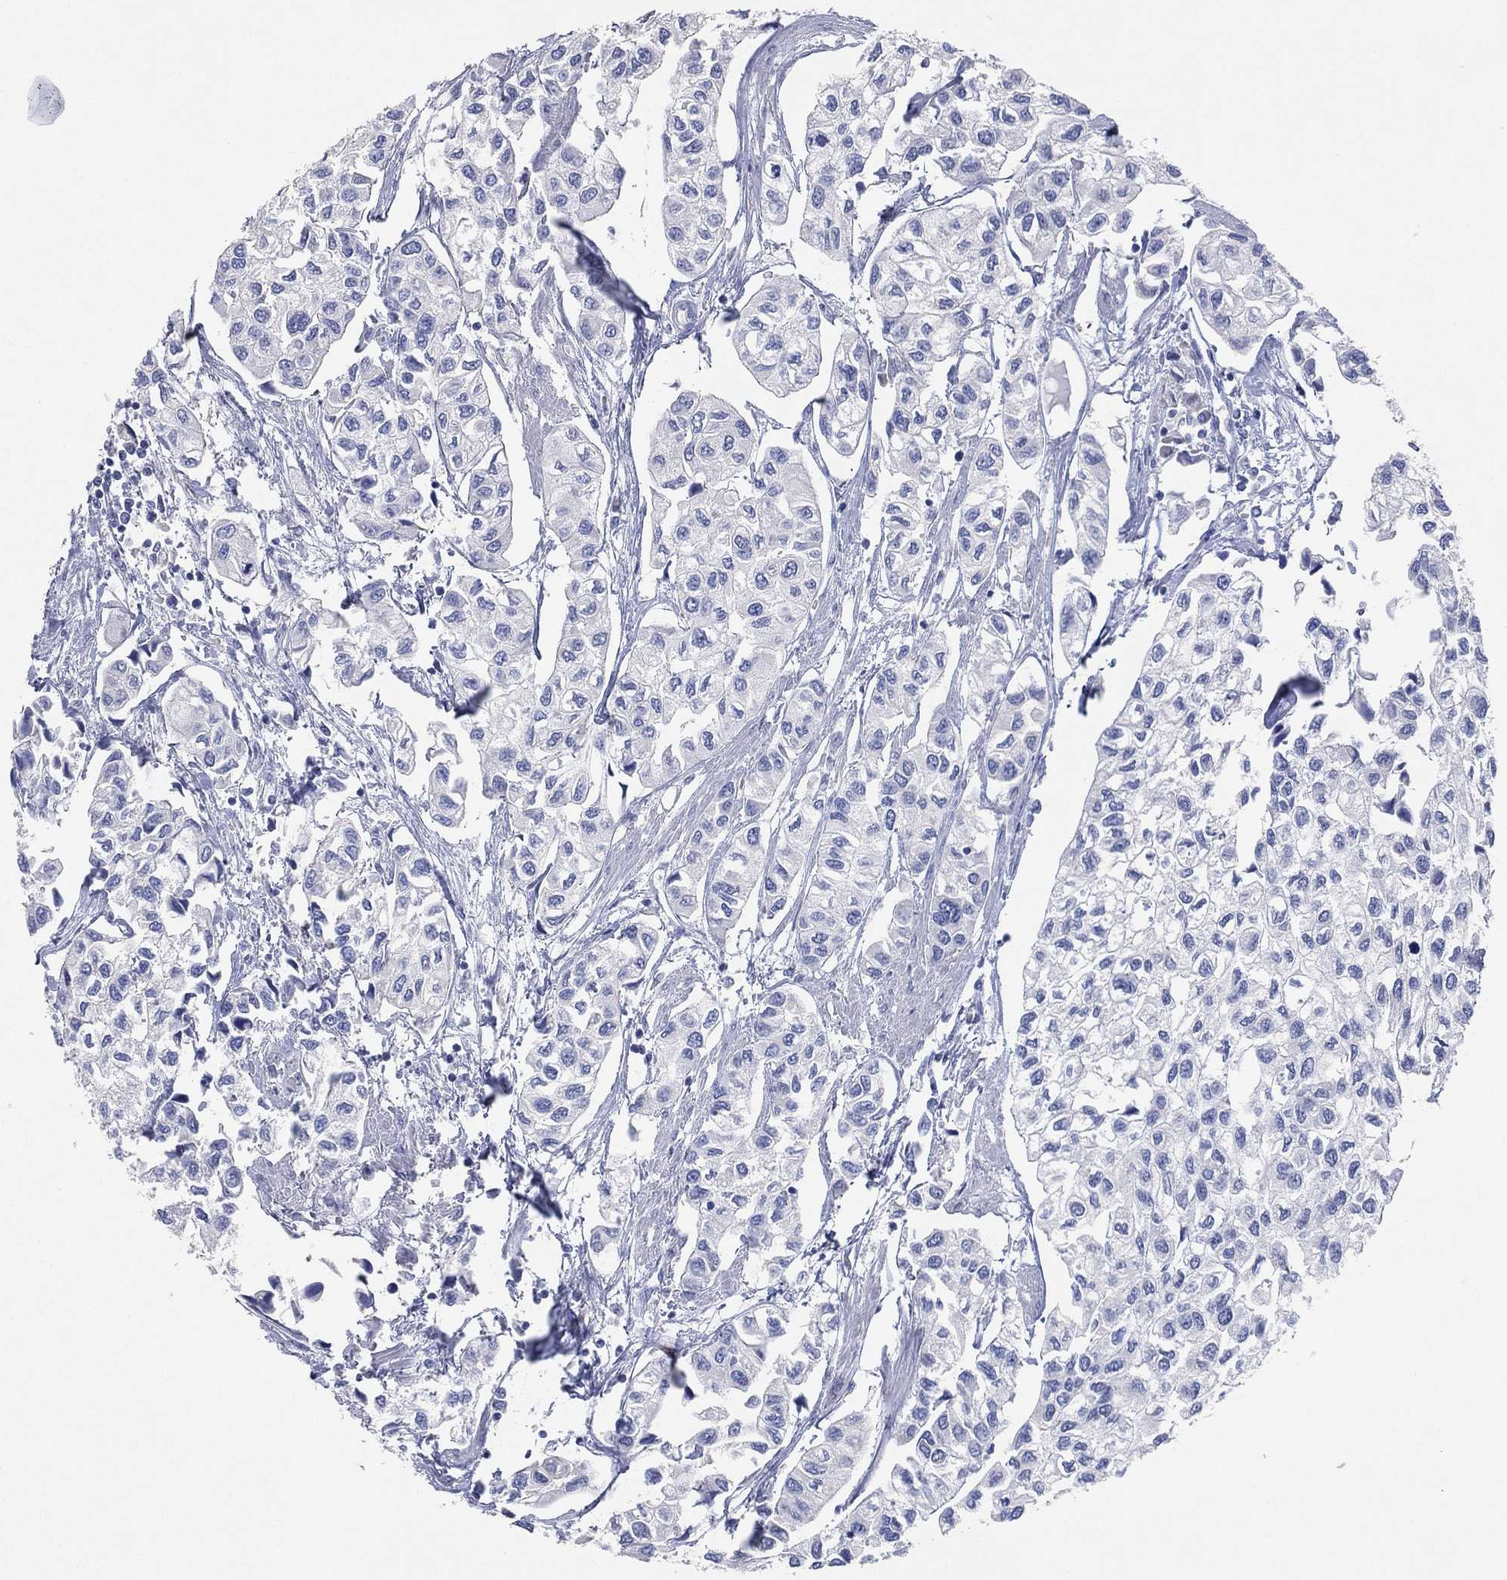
{"staining": {"intensity": "negative", "quantity": "none", "location": "none"}, "tissue": "urothelial cancer", "cell_type": "Tumor cells", "image_type": "cancer", "snomed": [{"axis": "morphology", "description": "Urothelial carcinoma, High grade"}, {"axis": "topography", "description": "Urinary bladder"}], "caption": "Immunohistochemistry of human urothelial carcinoma (high-grade) exhibits no positivity in tumor cells.", "gene": "CHRNA3", "patient": {"sex": "male", "age": 73}}